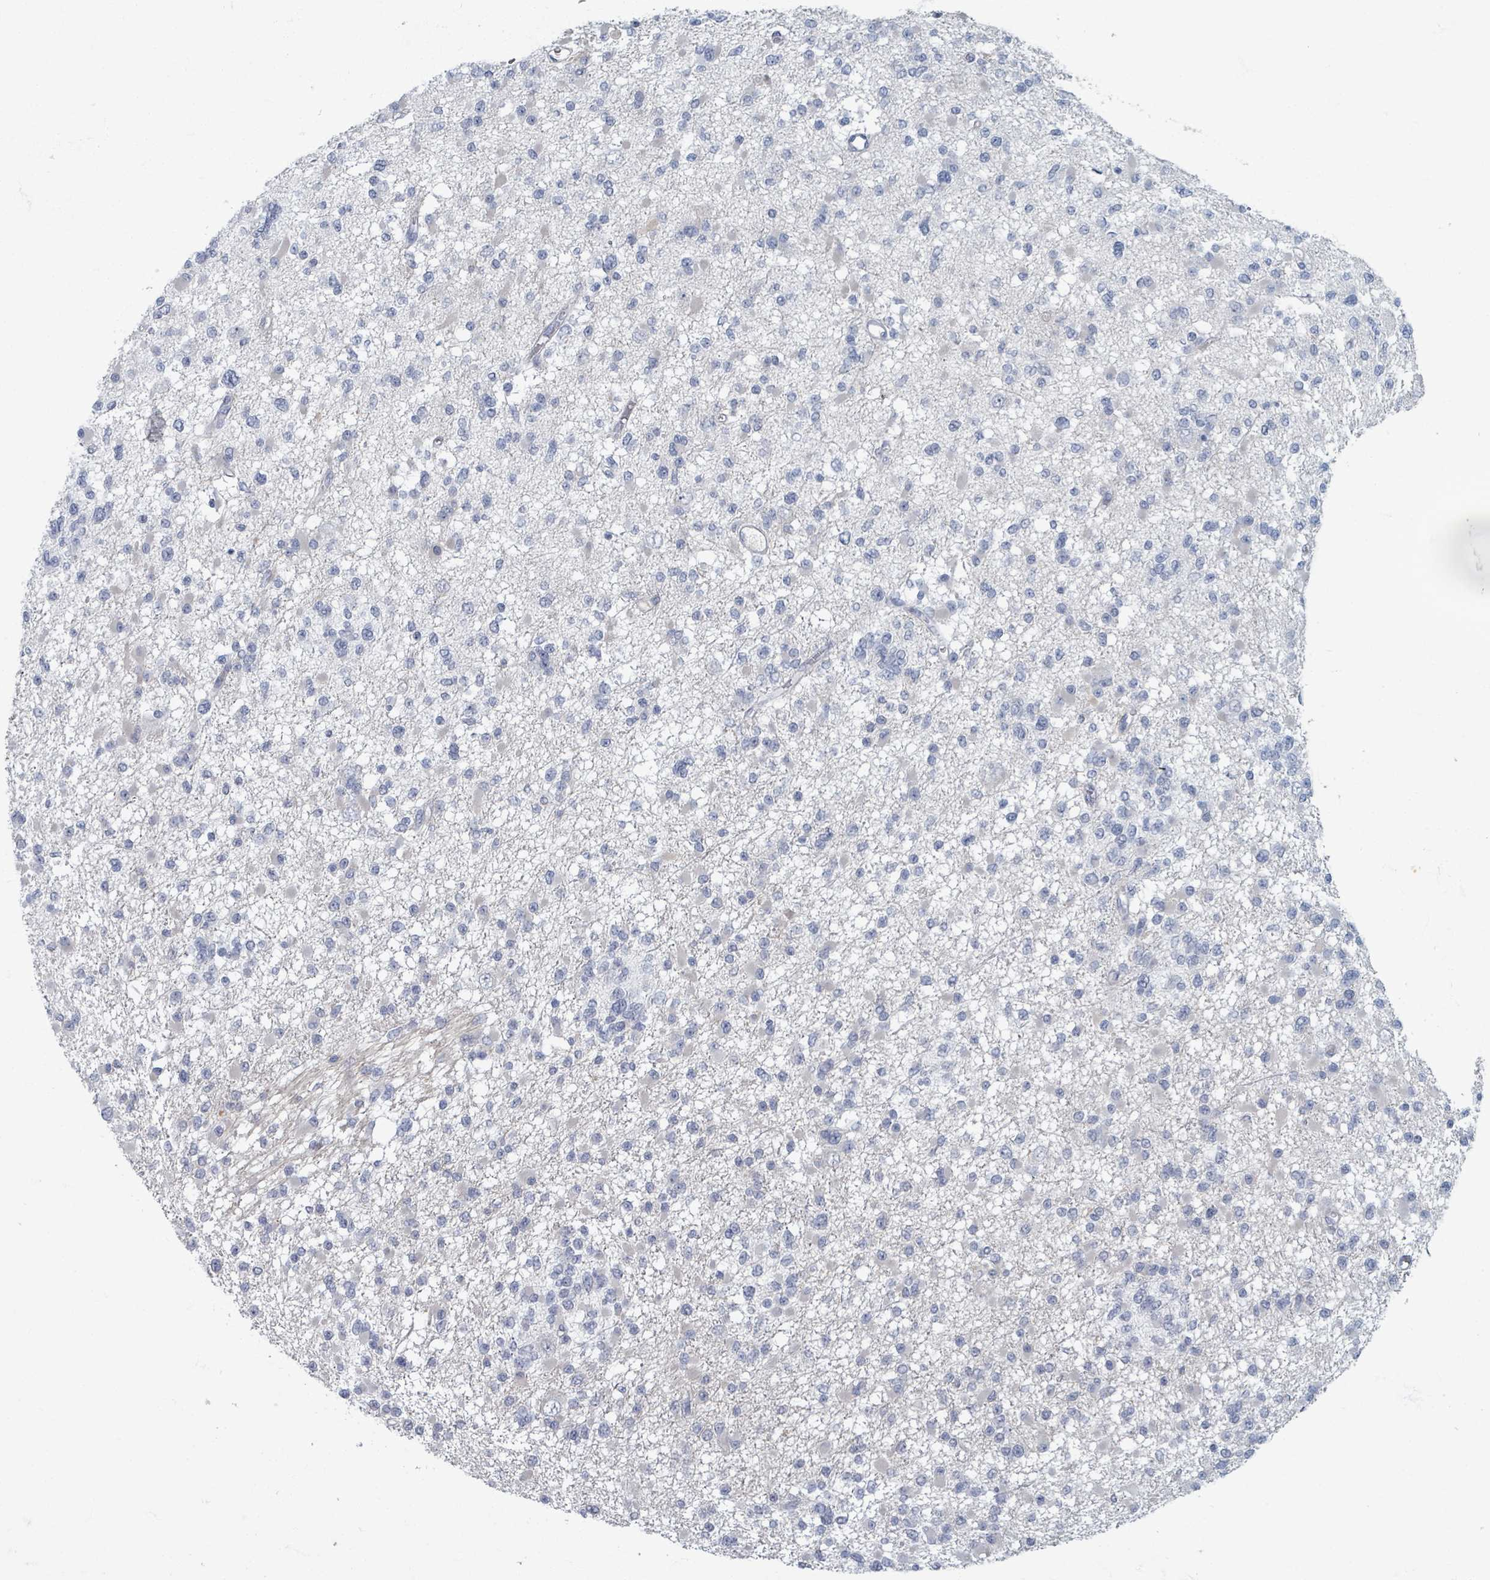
{"staining": {"intensity": "negative", "quantity": "none", "location": "none"}, "tissue": "glioma", "cell_type": "Tumor cells", "image_type": "cancer", "snomed": [{"axis": "morphology", "description": "Glioma, malignant, Low grade"}, {"axis": "topography", "description": "Brain"}], "caption": "There is no significant staining in tumor cells of glioma.", "gene": "WNT11", "patient": {"sex": "female", "age": 22}}